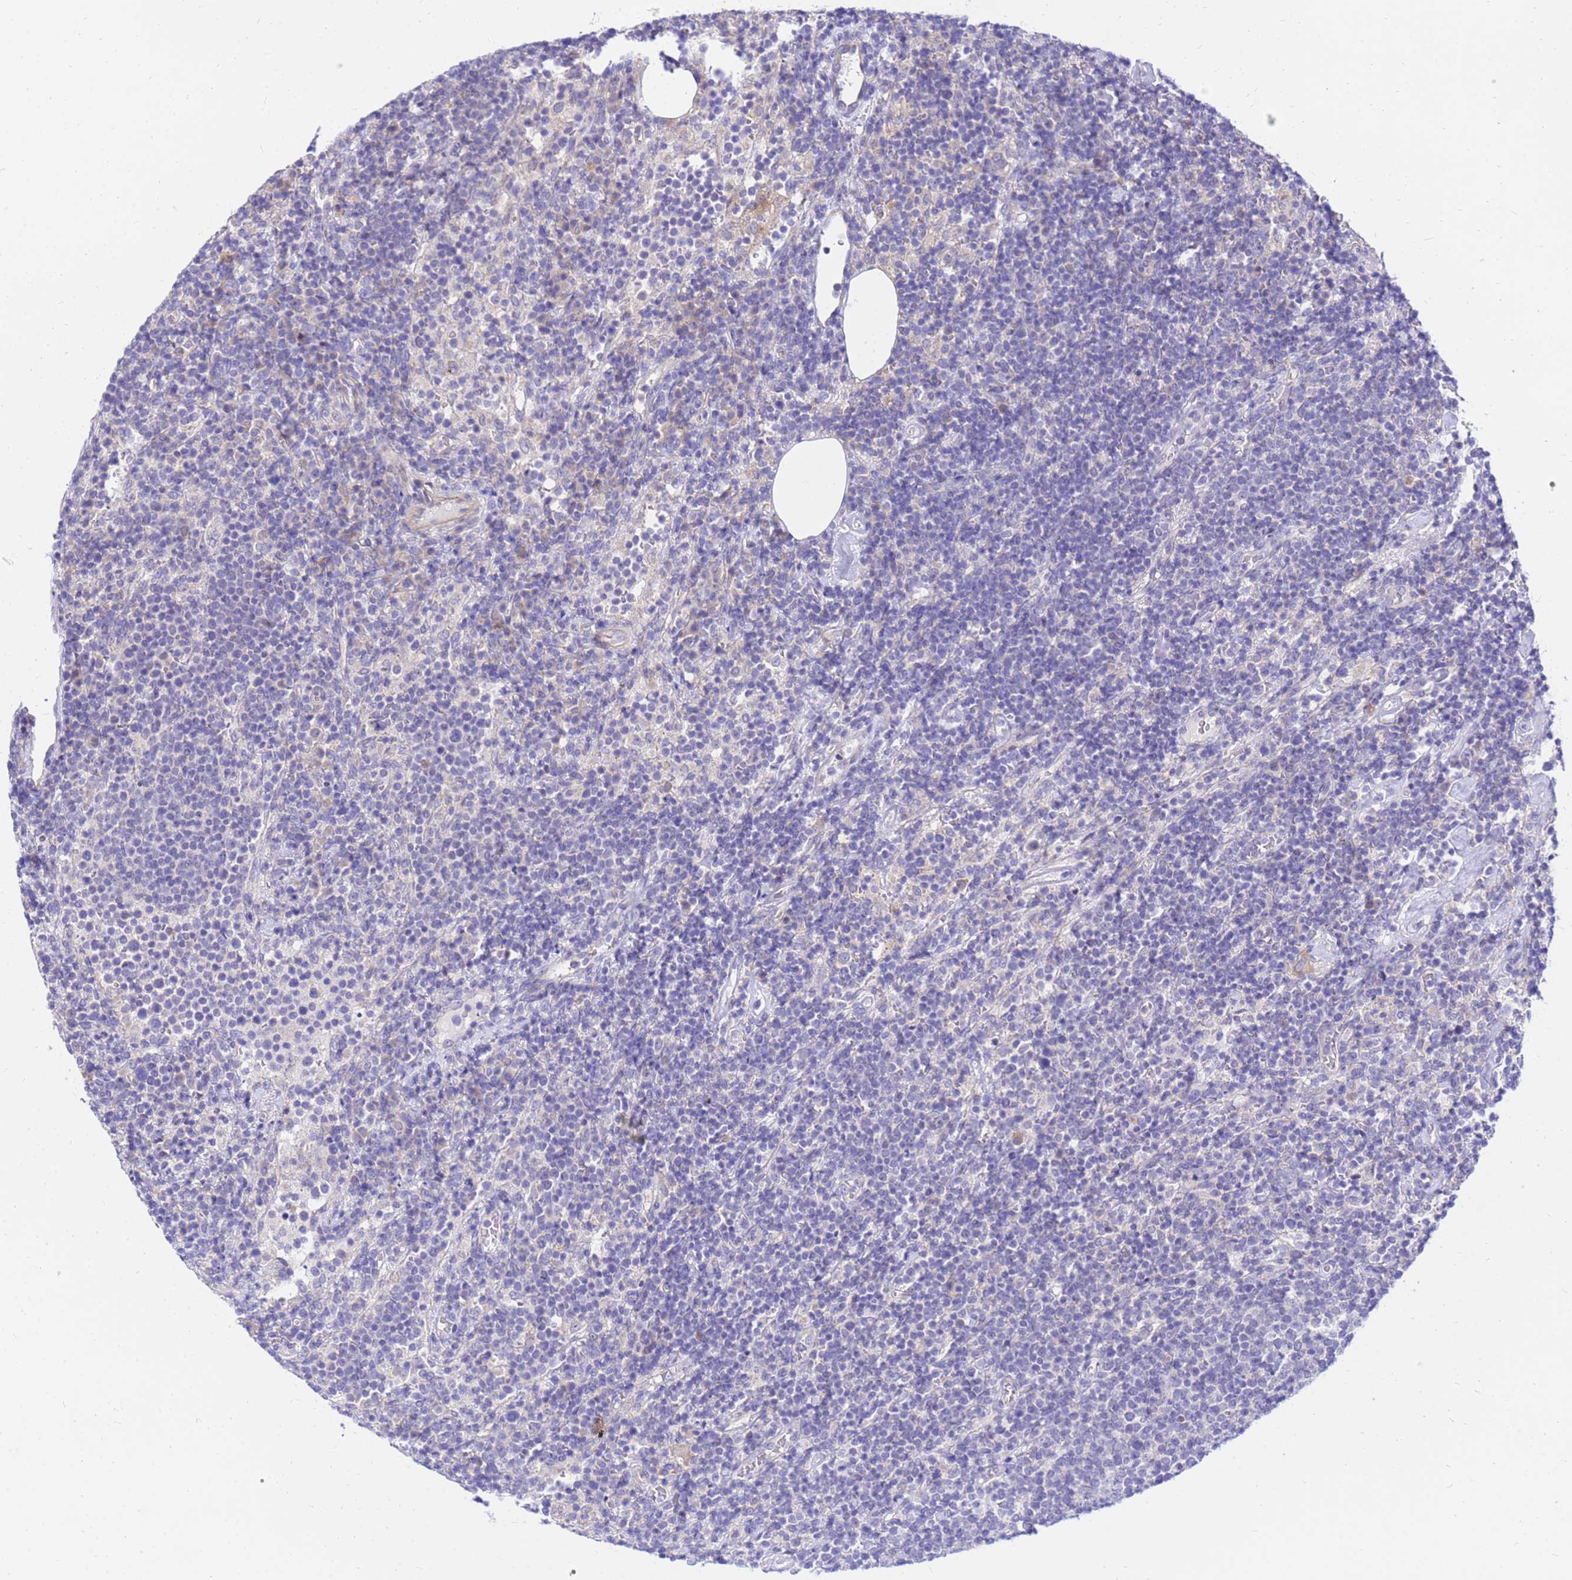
{"staining": {"intensity": "negative", "quantity": "none", "location": "none"}, "tissue": "lymphoma", "cell_type": "Tumor cells", "image_type": "cancer", "snomed": [{"axis": "morphology", "description": "Malignant lymphoma, non-Hodgkin's type, High grade"}, {"axis": "topography", "description": "Lymph node"}], "caption": "Malignant lymphoma, non-Hodgkin's type (high-grade) stained for a protein using IHC displays no staining tumor cells.", "gene": "HERC5", "patient": {"sex": "male", "age": 61}}